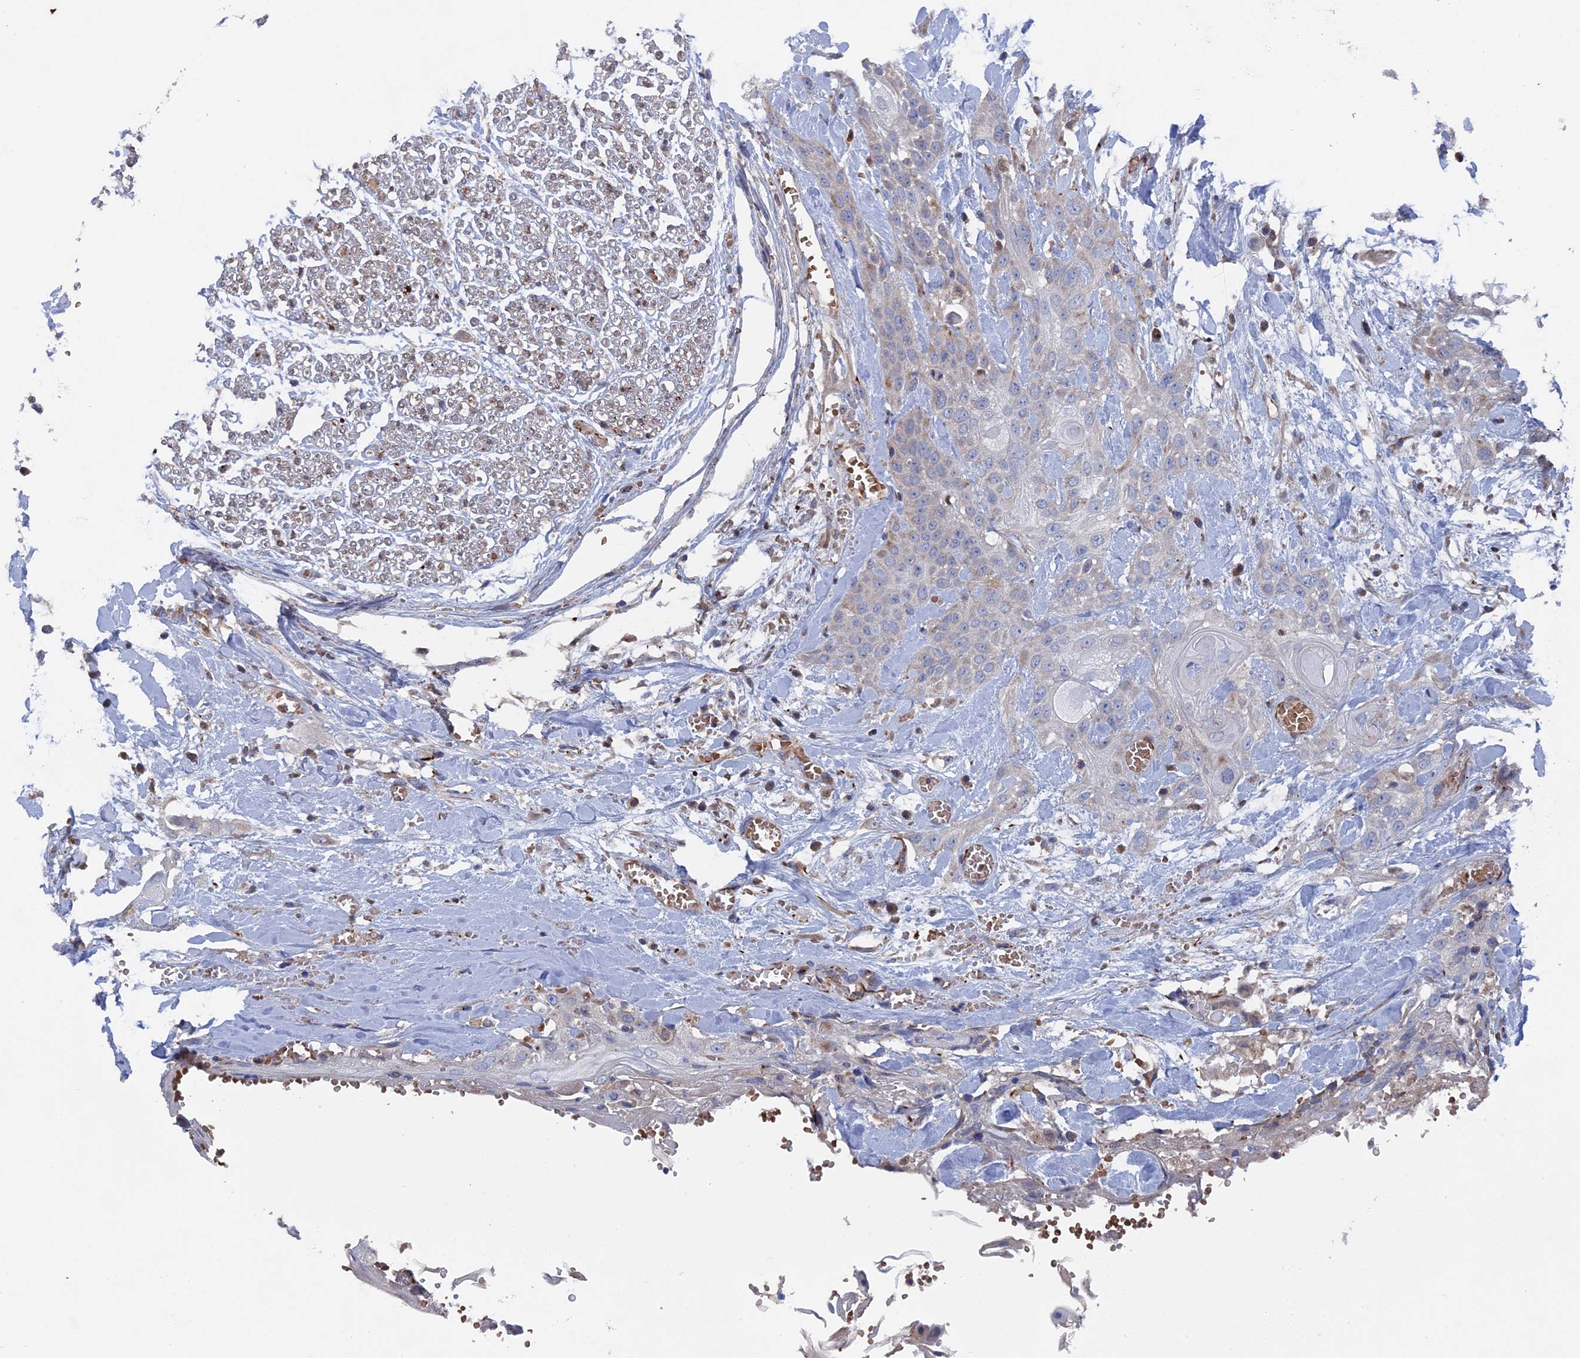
{"staining": {"intensity": "negative", "quantity": "none", "location": "none"}, "tissue": "head and neck cancer", "cell_type": "Tumor cells", "image_type": "cancer", "snomed": [{"axis": "morphology", "description": "Squamous cell carcinoma, NOS"}, {"axis": "topography", "description": "Head-Neck"}], "caption": "Tumor cells show no significant protein staining in head and neck squamous cell carcinoma.", "gene": "SMG9", "patient": {"sex": "female", "age": 43}}